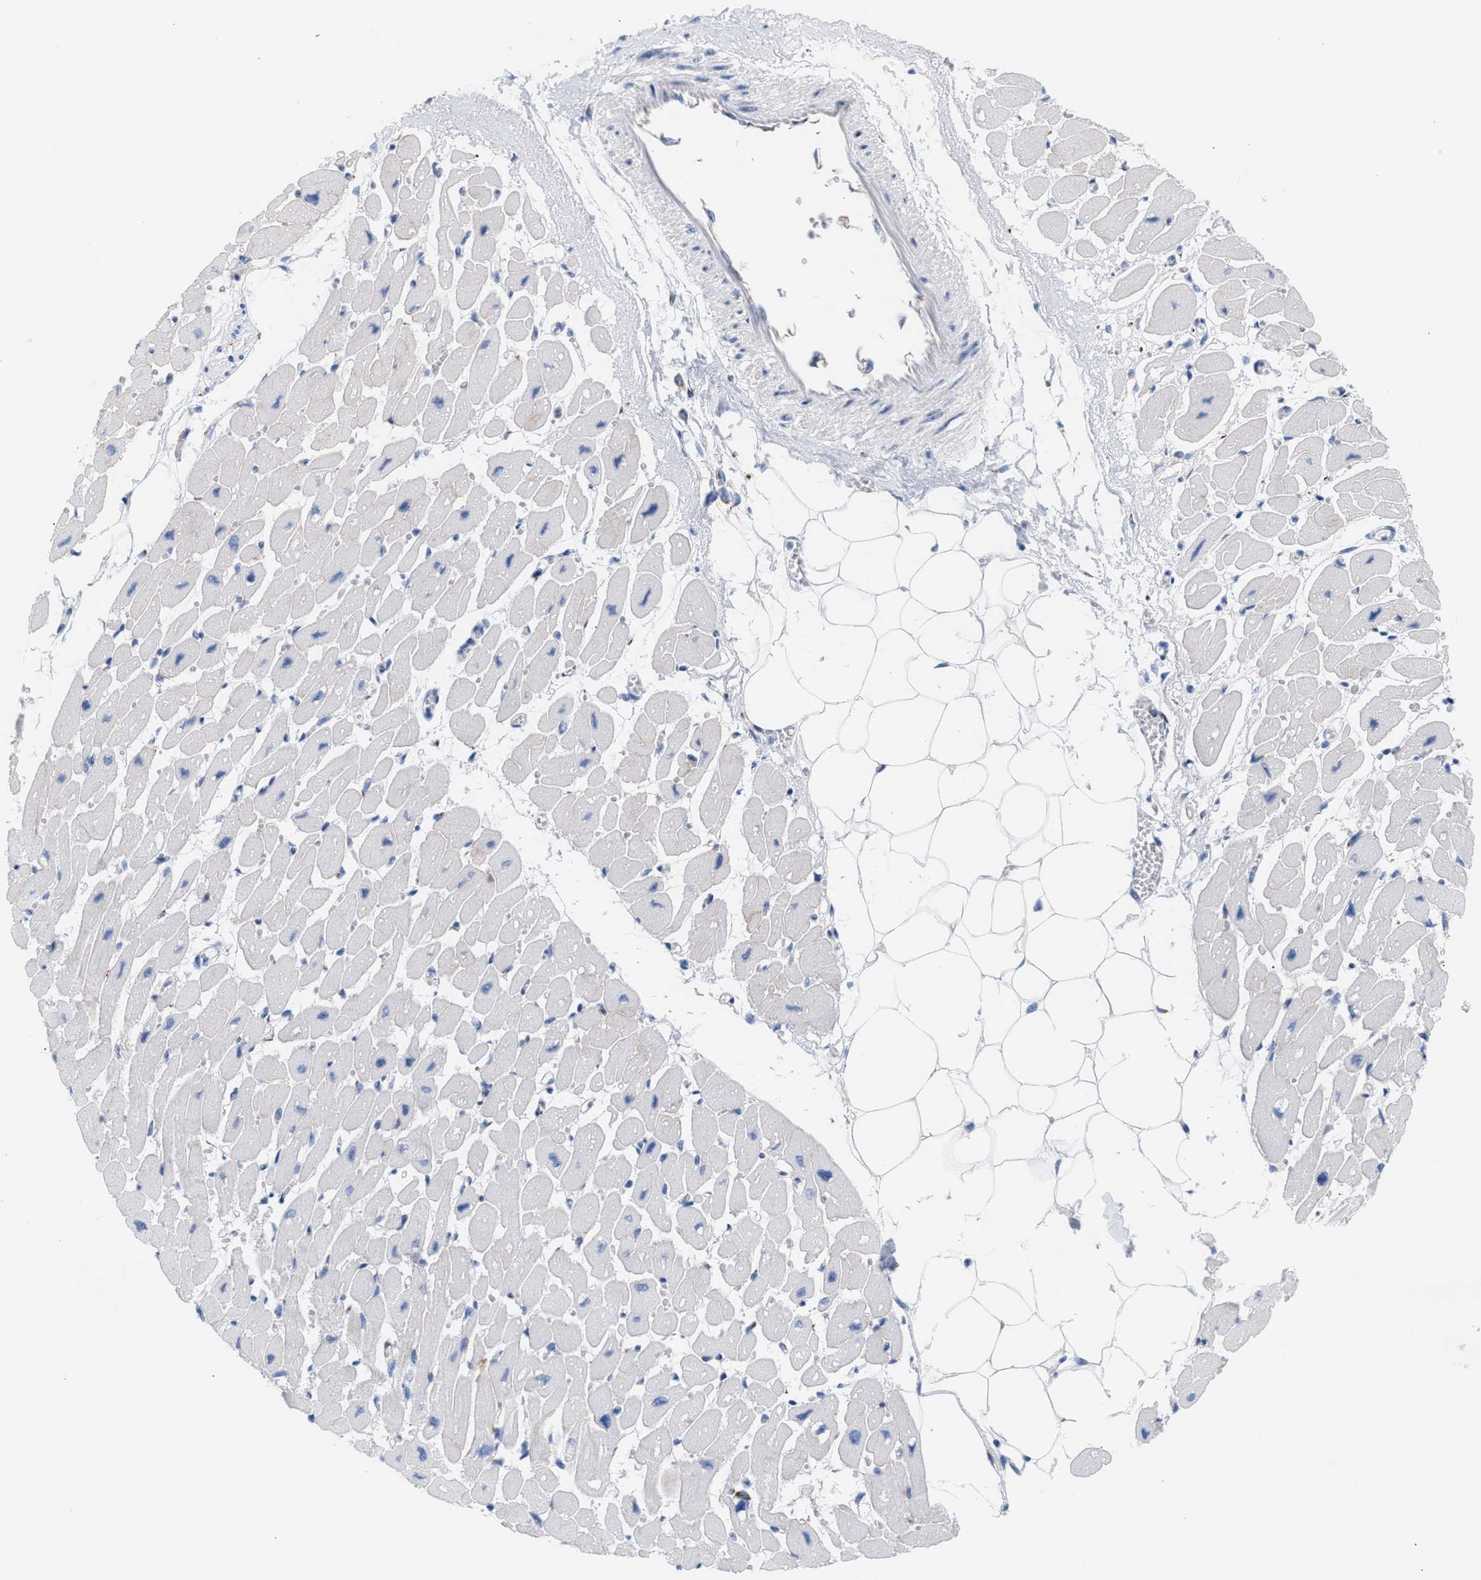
{"staining": {"intensity": "negative", "quantity": "none", "location": "none"}, "tissue": "heart muscle", "cell_type": "Cardiomyocytes", "image_type": "normal", "snomed": [{"axis": "morphology", "description": "Normal tissue, NOS"}, {"axis": "topography", "description": "Heart"}], "caption": "A micrograph of heart muscle stained for a protein demonstrates no brown staining in cardiomyocytes.", "gene": "TACC3", "patient": {"sex": "female", "age": 54}}